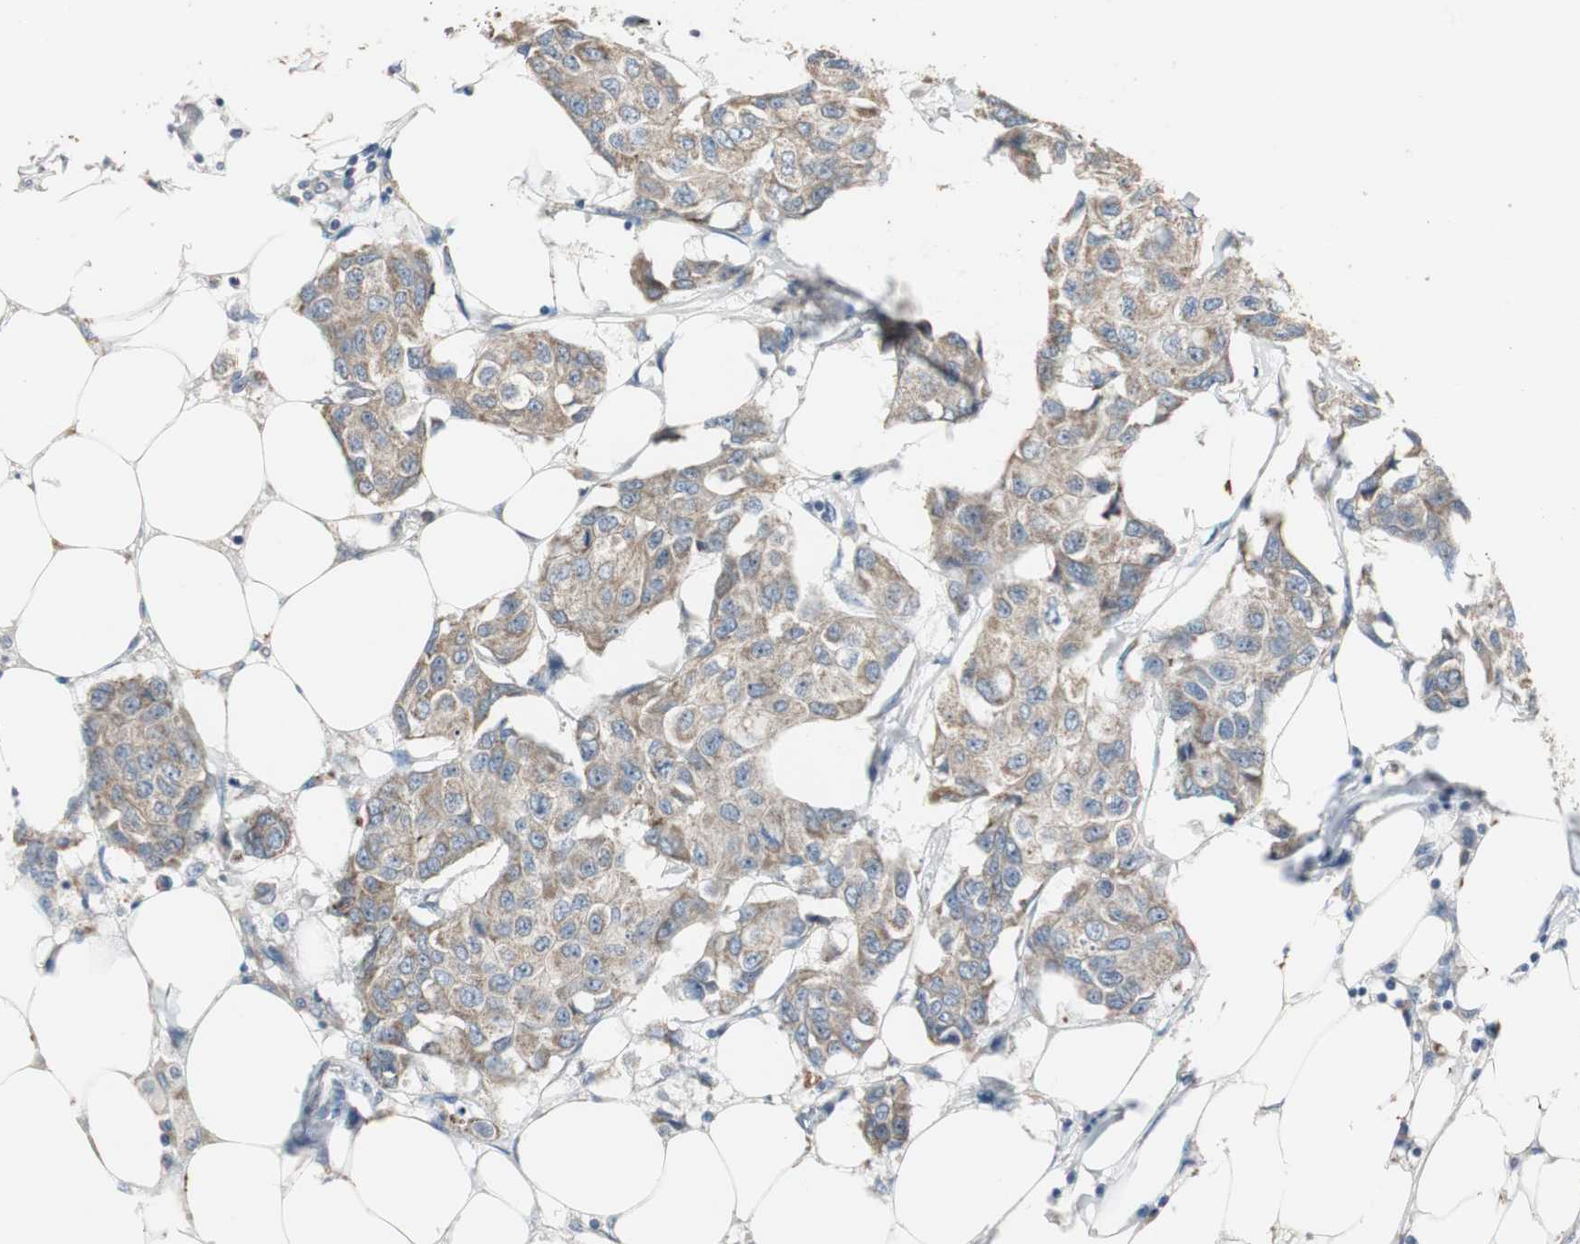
{"staining": {"intensity": "weak", "quantity": ">75%", "location": "cytoplasmic/membranous"}, "tissue": "breast cancer", "cell_type": "Tumor cells", "image_type": "cancer", "snomed": [{"axis": "morphology", "description": "Duct carcinoma"}, {"axis": "topography", "description": "Breast"}], "caption": "About >75% of tumor cells in human invasive ductal carcinoma (breast) display weak cytoplasmic/membranous protein staining as visualized by brown immunohistochemical staining.", "gene": "MYT1", "patient": {"sex": "female", "age": 80}}